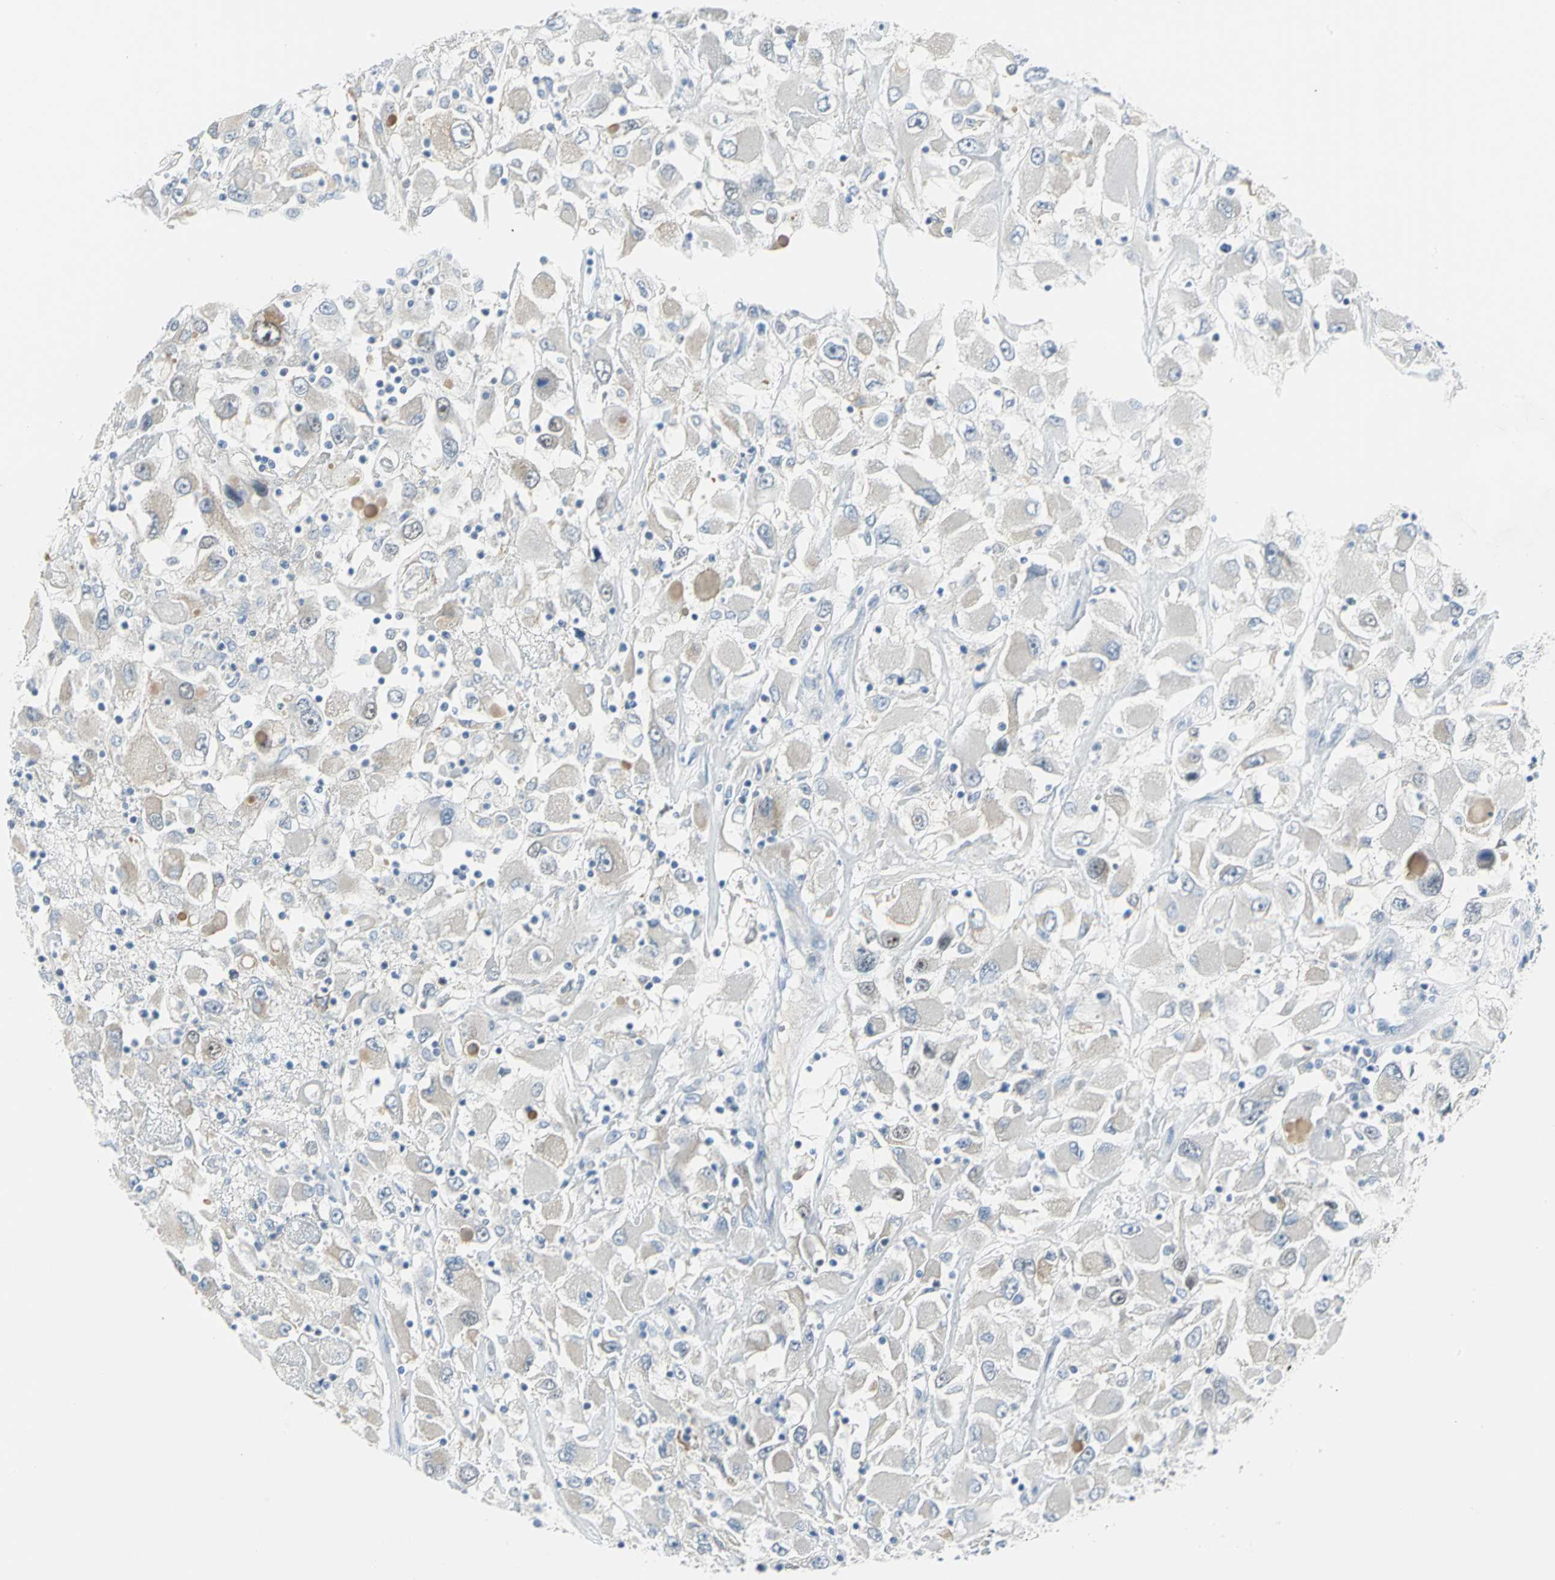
{"staining": {"intensity": "moderate", "quantity": "<25%", "location": "cytoplasmic/membranous,nuclear"}, "tissue": "renal cancer", "cell_type": "Tumor cells", "image_type": "cancer", "snomed": [{"axis": "morphology", "description": "Adenocarcinoma, NOS"}, {"axis": "topography", "description": "Kidney"}], "caption": "Renal adenocarcinoma was stained to show a protein in brown. There is low levels of moderate cytoplasmic/membranous and nuclear staining in approximately <25% of tumor cells.", "gene": "MCM4", "patient": {"sex": "female", "age": 52}}